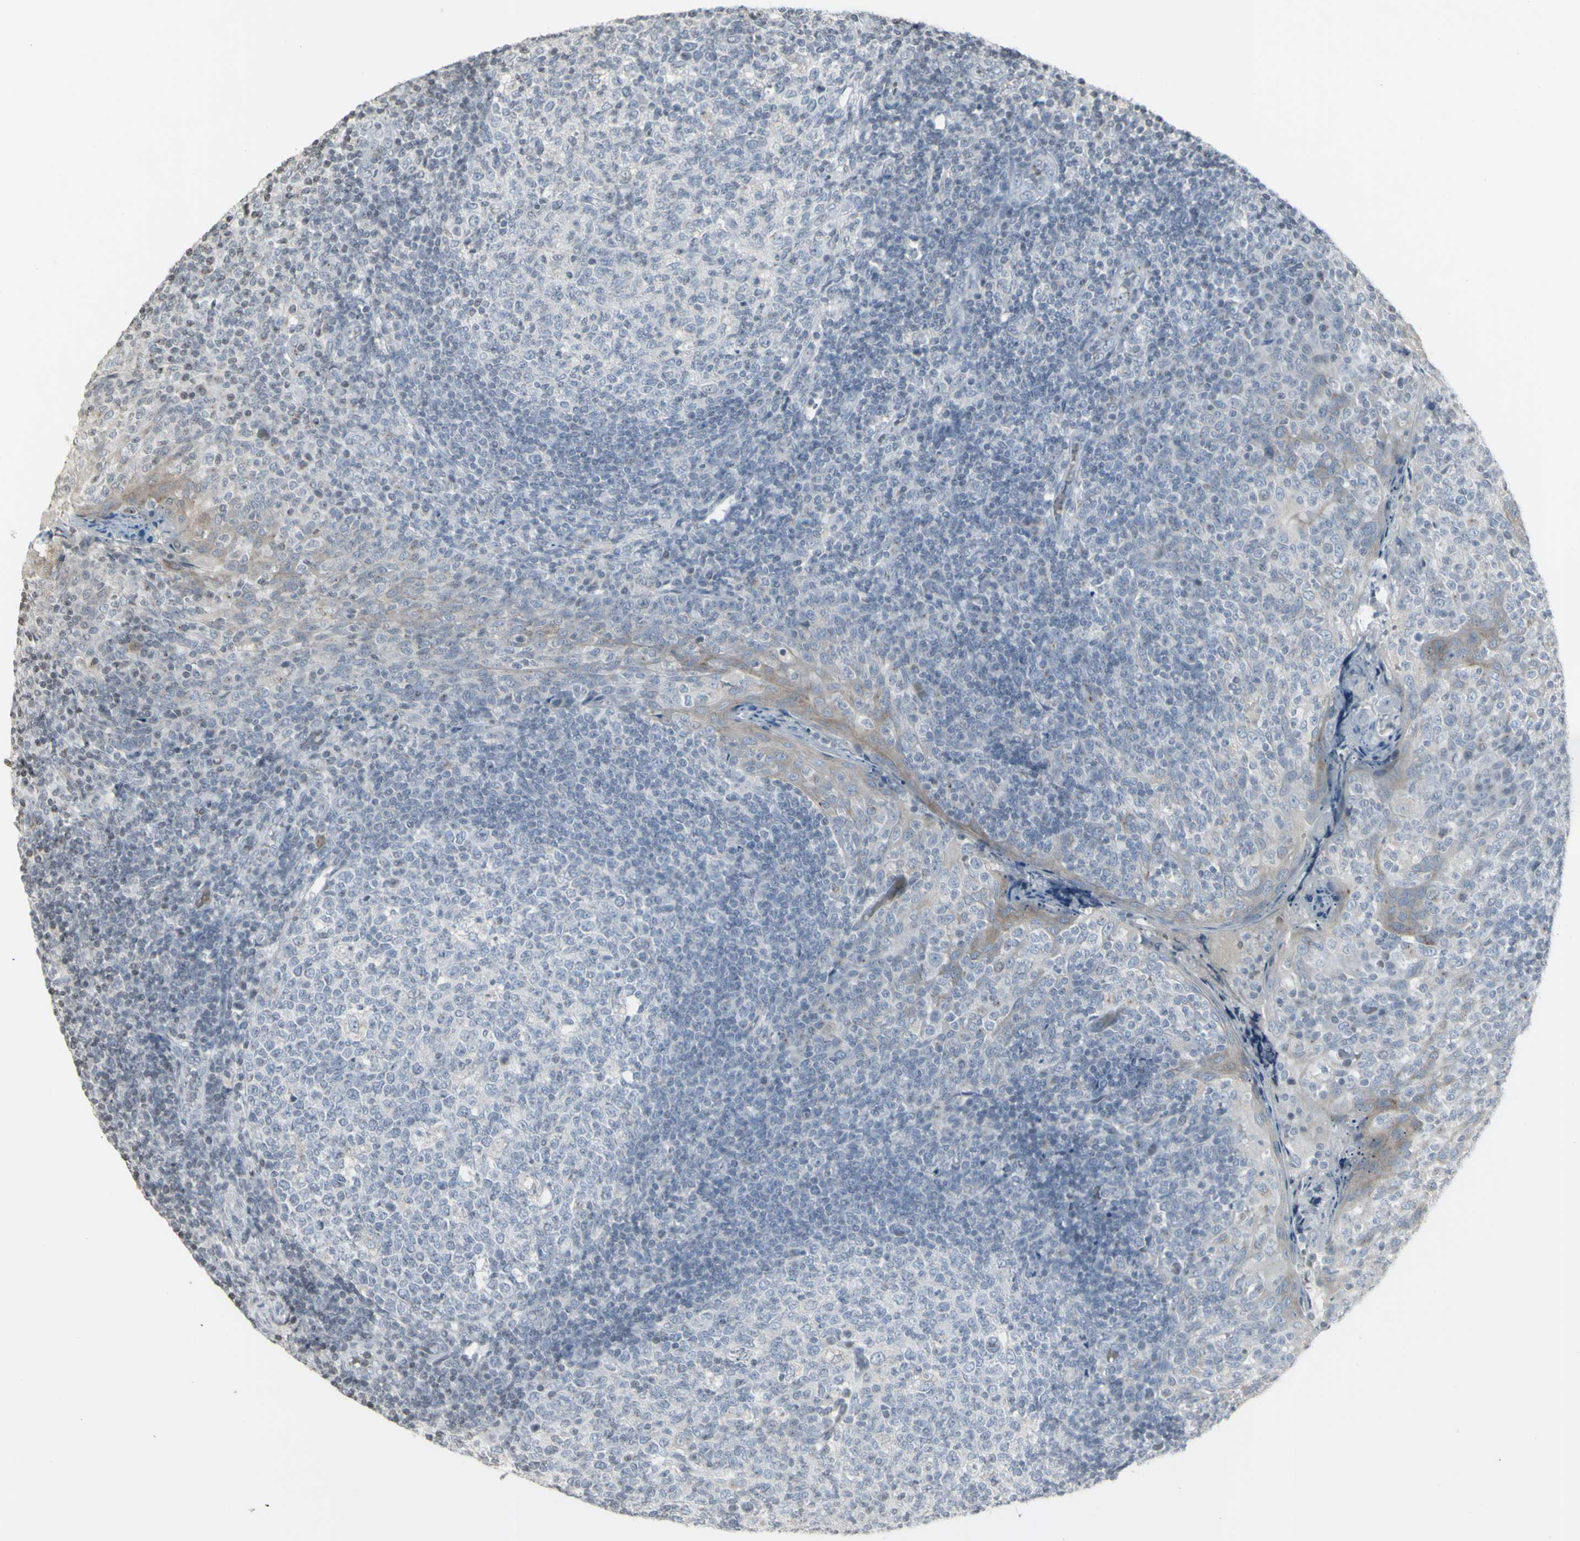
{"staining": {"intensity": "negative", "quantity": "none", "location": "none"}, "tissue": "tonsil", "cell_type": "Germinal center cells", "image_type": "normal", "snomed": [{"axis": "morphology", "description": "Normal tissue, NOS"}, {"axis": "topography", "description": "Tonsil"}], "caption": "Tonsil stained for a protein using immunohistochemistry reveals no positivity germinal center cells.", "gene": "MUC5AC", "patient": {"sex": "female", "age": 19}}